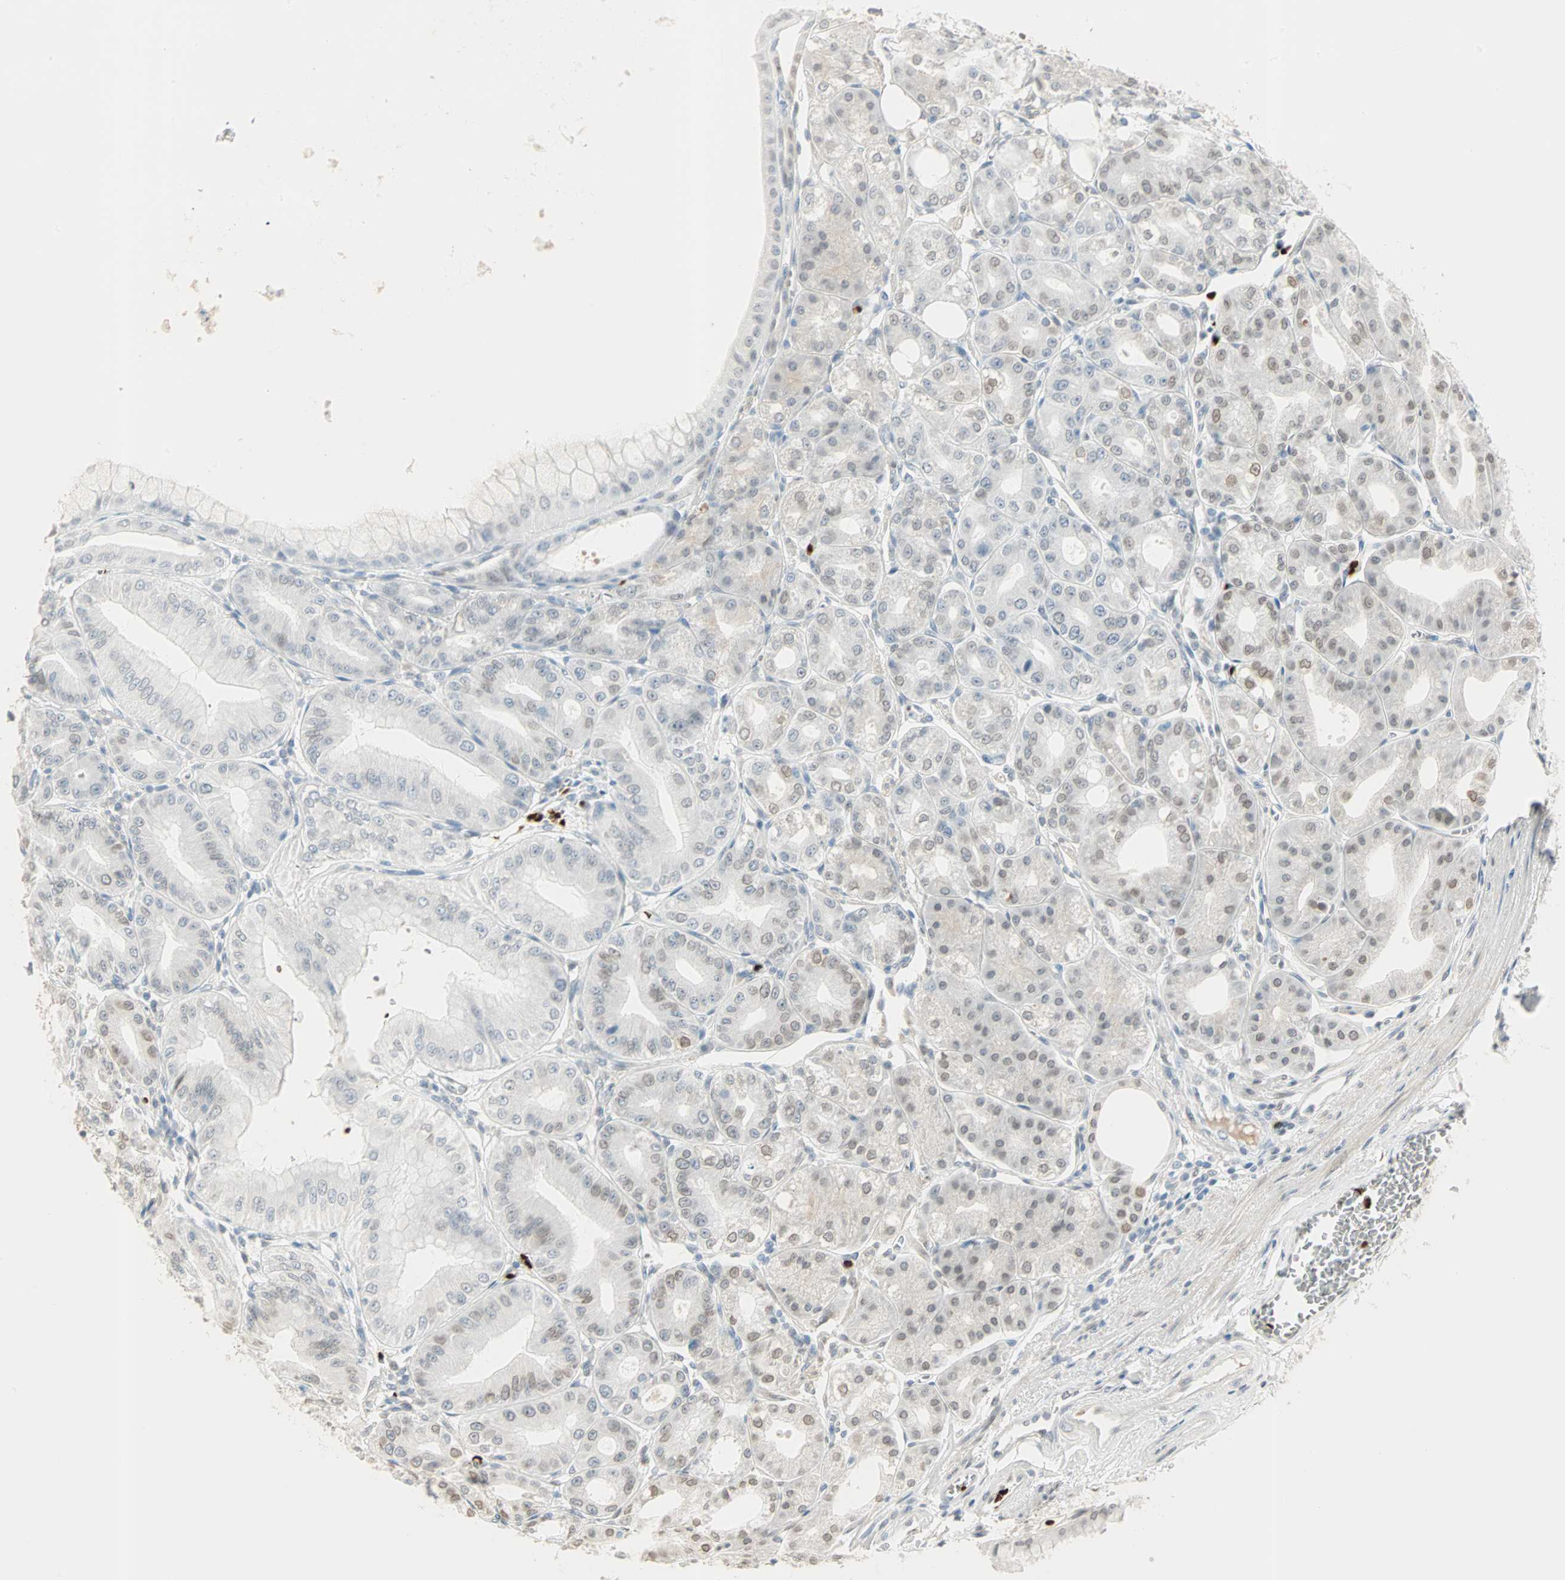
{"staining": {"intensity": "weak", "quantity": "<25%", "location": "nuclear"}, "tissue": "stomach", "cell_type": "Glandular cells", "image_type": "normal", "snomed": [{"axis": "morphology", "description": "Normal tissue, NOS"}, {"axis": "topography", "description": "Stomach, lower"}], "caption": "Histopathology image shows no protein expression in glandular cells of normal stomach.", "gene": "BCAN", "patient": {"sex": "male", "age": 71}}